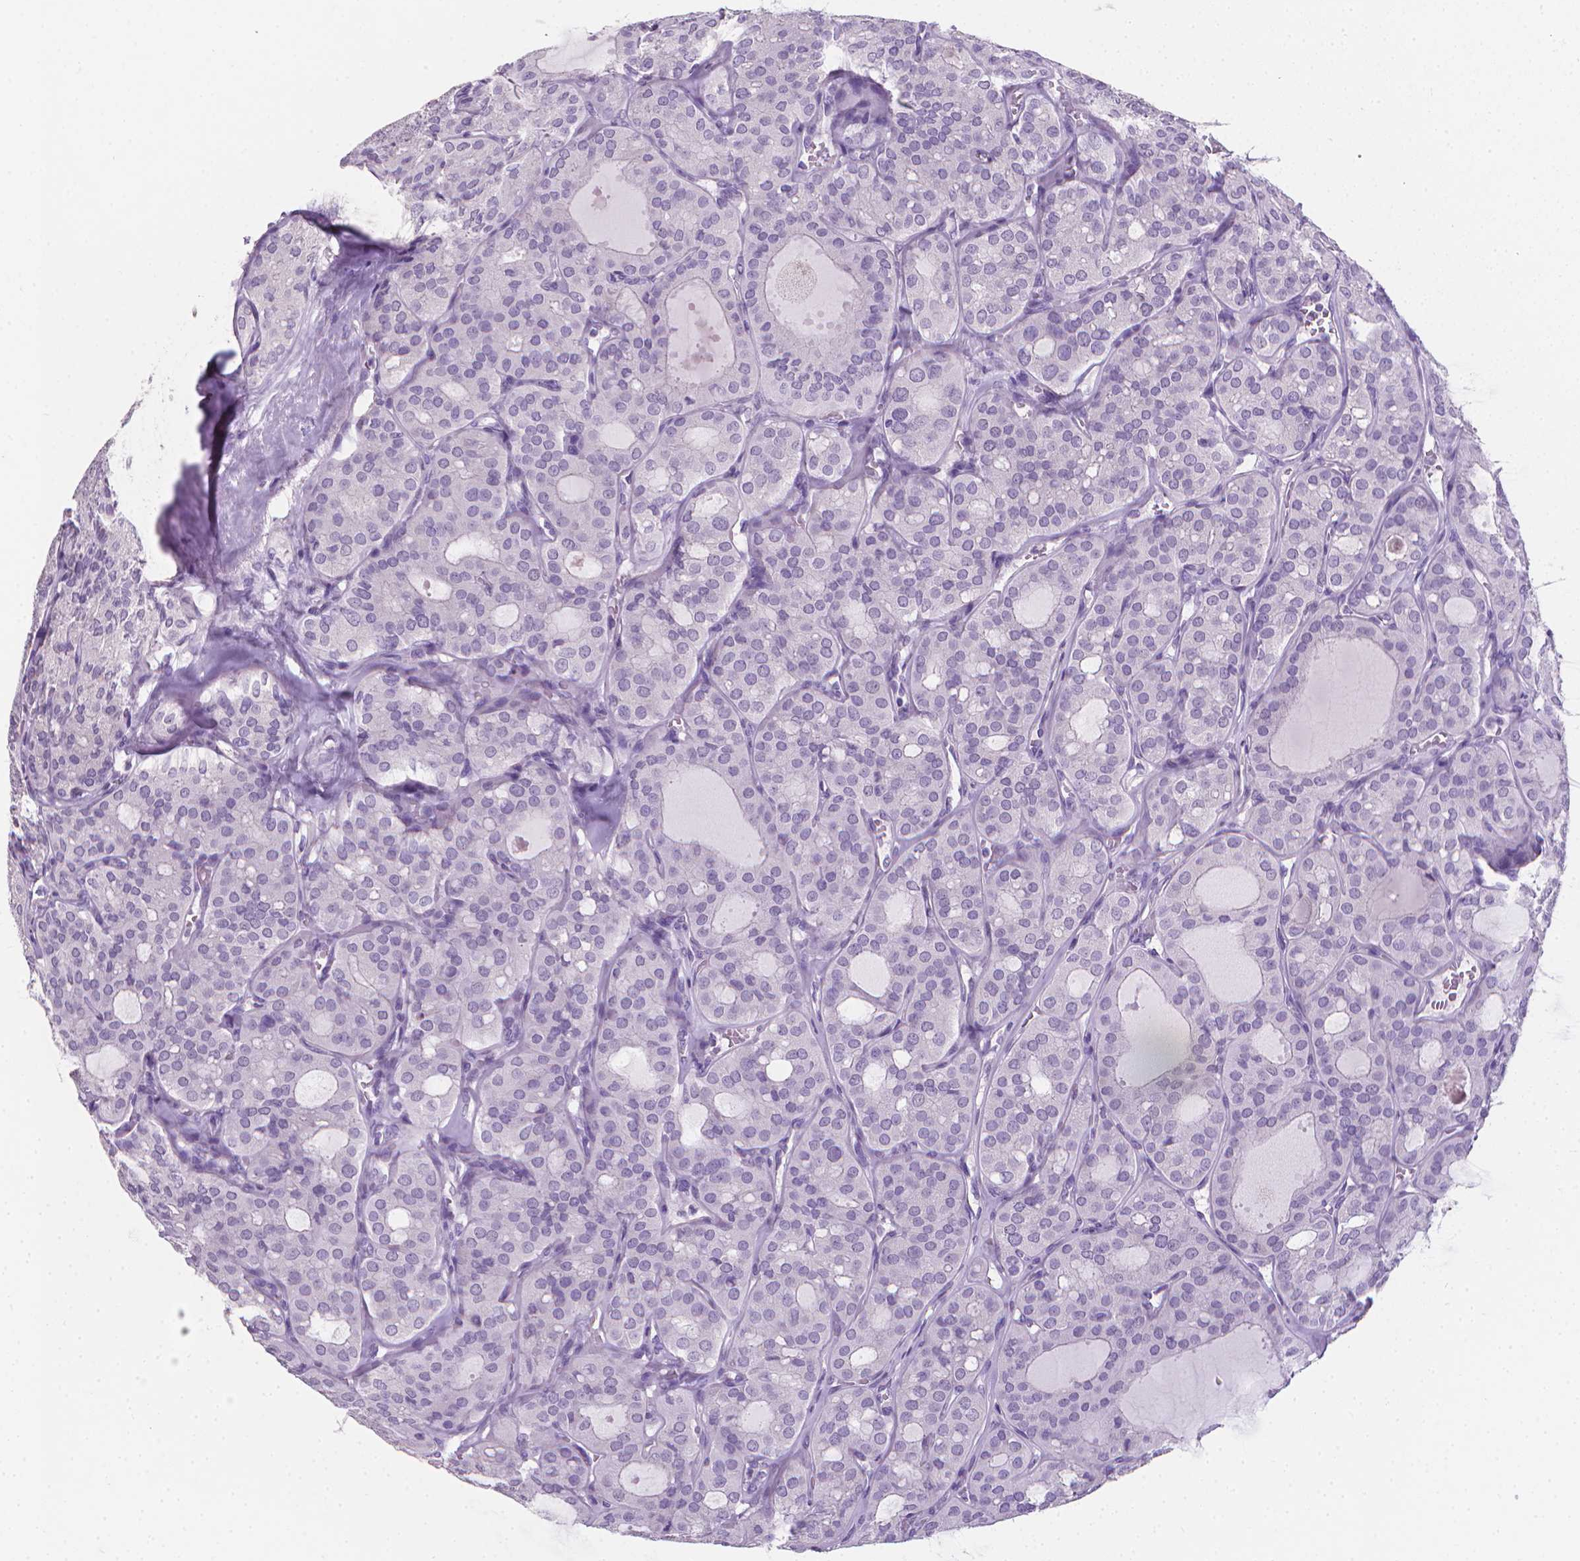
{"staining": {"intensity": "negative", "quantity": "none", "location": "none"}, "tissue": "thyroid cancer", "cell_type": "Tumor cells", "image_type": "cancer", "snomed": [{"axis": "morphology", "description": "Follicular adenoma carcinoma, NOS"}, {"axis": "topography", "description": "Thyroid gland"}], "caption": "IHC of thyroid follicular adenoma carcinoma reveals no positivity in tumor cells.", "gene": "XPNPEP2", "patient": {"sex": "male", "age": 75}}